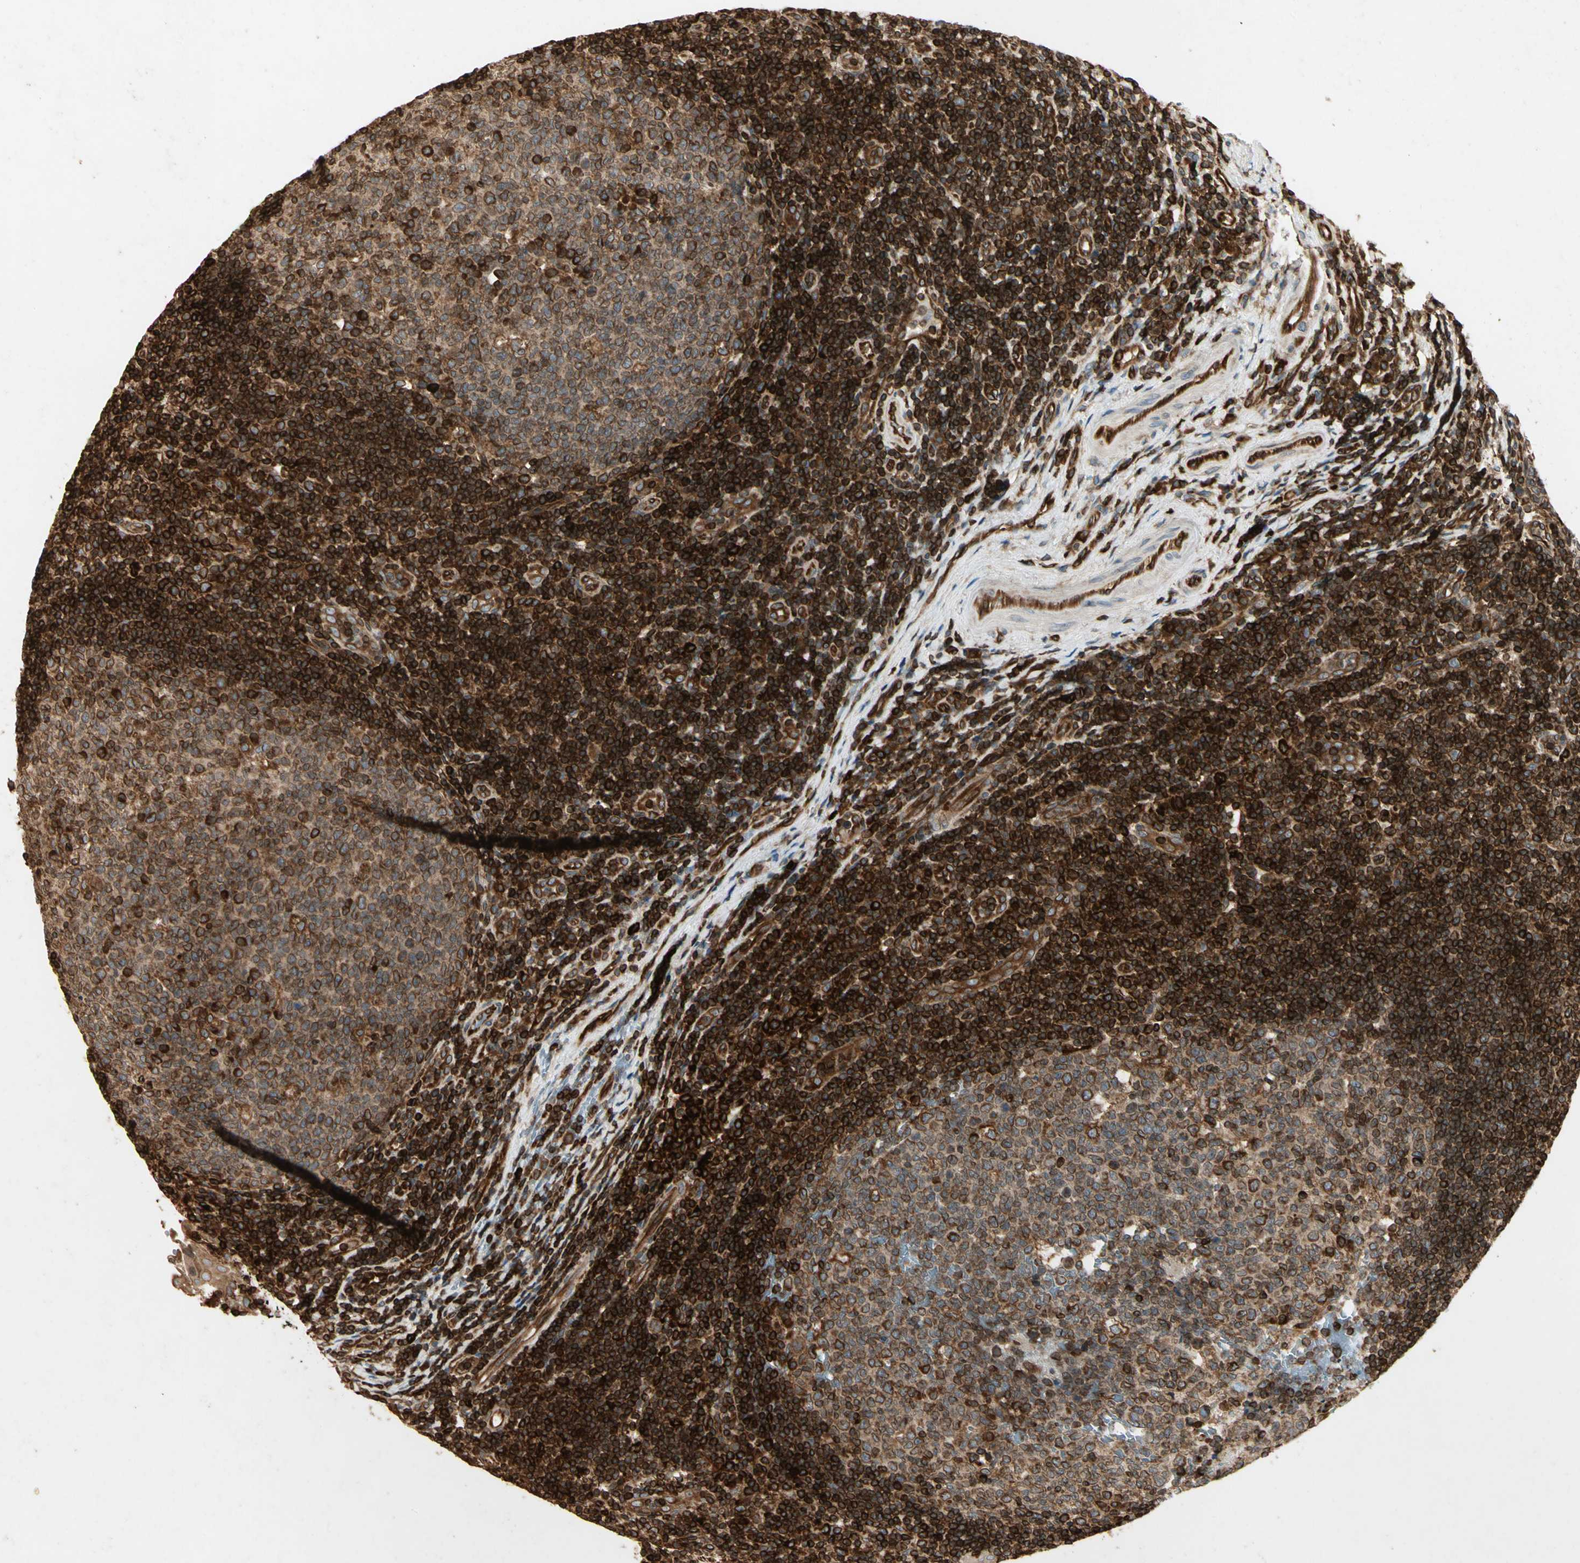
{"staining": {"intensity": "strong", "quantity": ">75%", "location": "cytoplasmic/membranous"}, "tissue": "tonsil", "cell_type": "Germinal center cells", "image_type": "normal", "snomed": [{"axis": "morphology", "description": "Normal tissue, NOS"}, {"axis": "topography", "description": "Tonsil"}], "caption": "Immunohistochemistry of unremarkable tonsil displays high levels of strong cytoplasmic/membranous positivity in approximately >75% of germinal center cells. Immunohistochemistry stains the protein in brown and the nuclei are stained blue.", "gene": "TAPBP", "patient": {"sex": "female", "age": 40}}